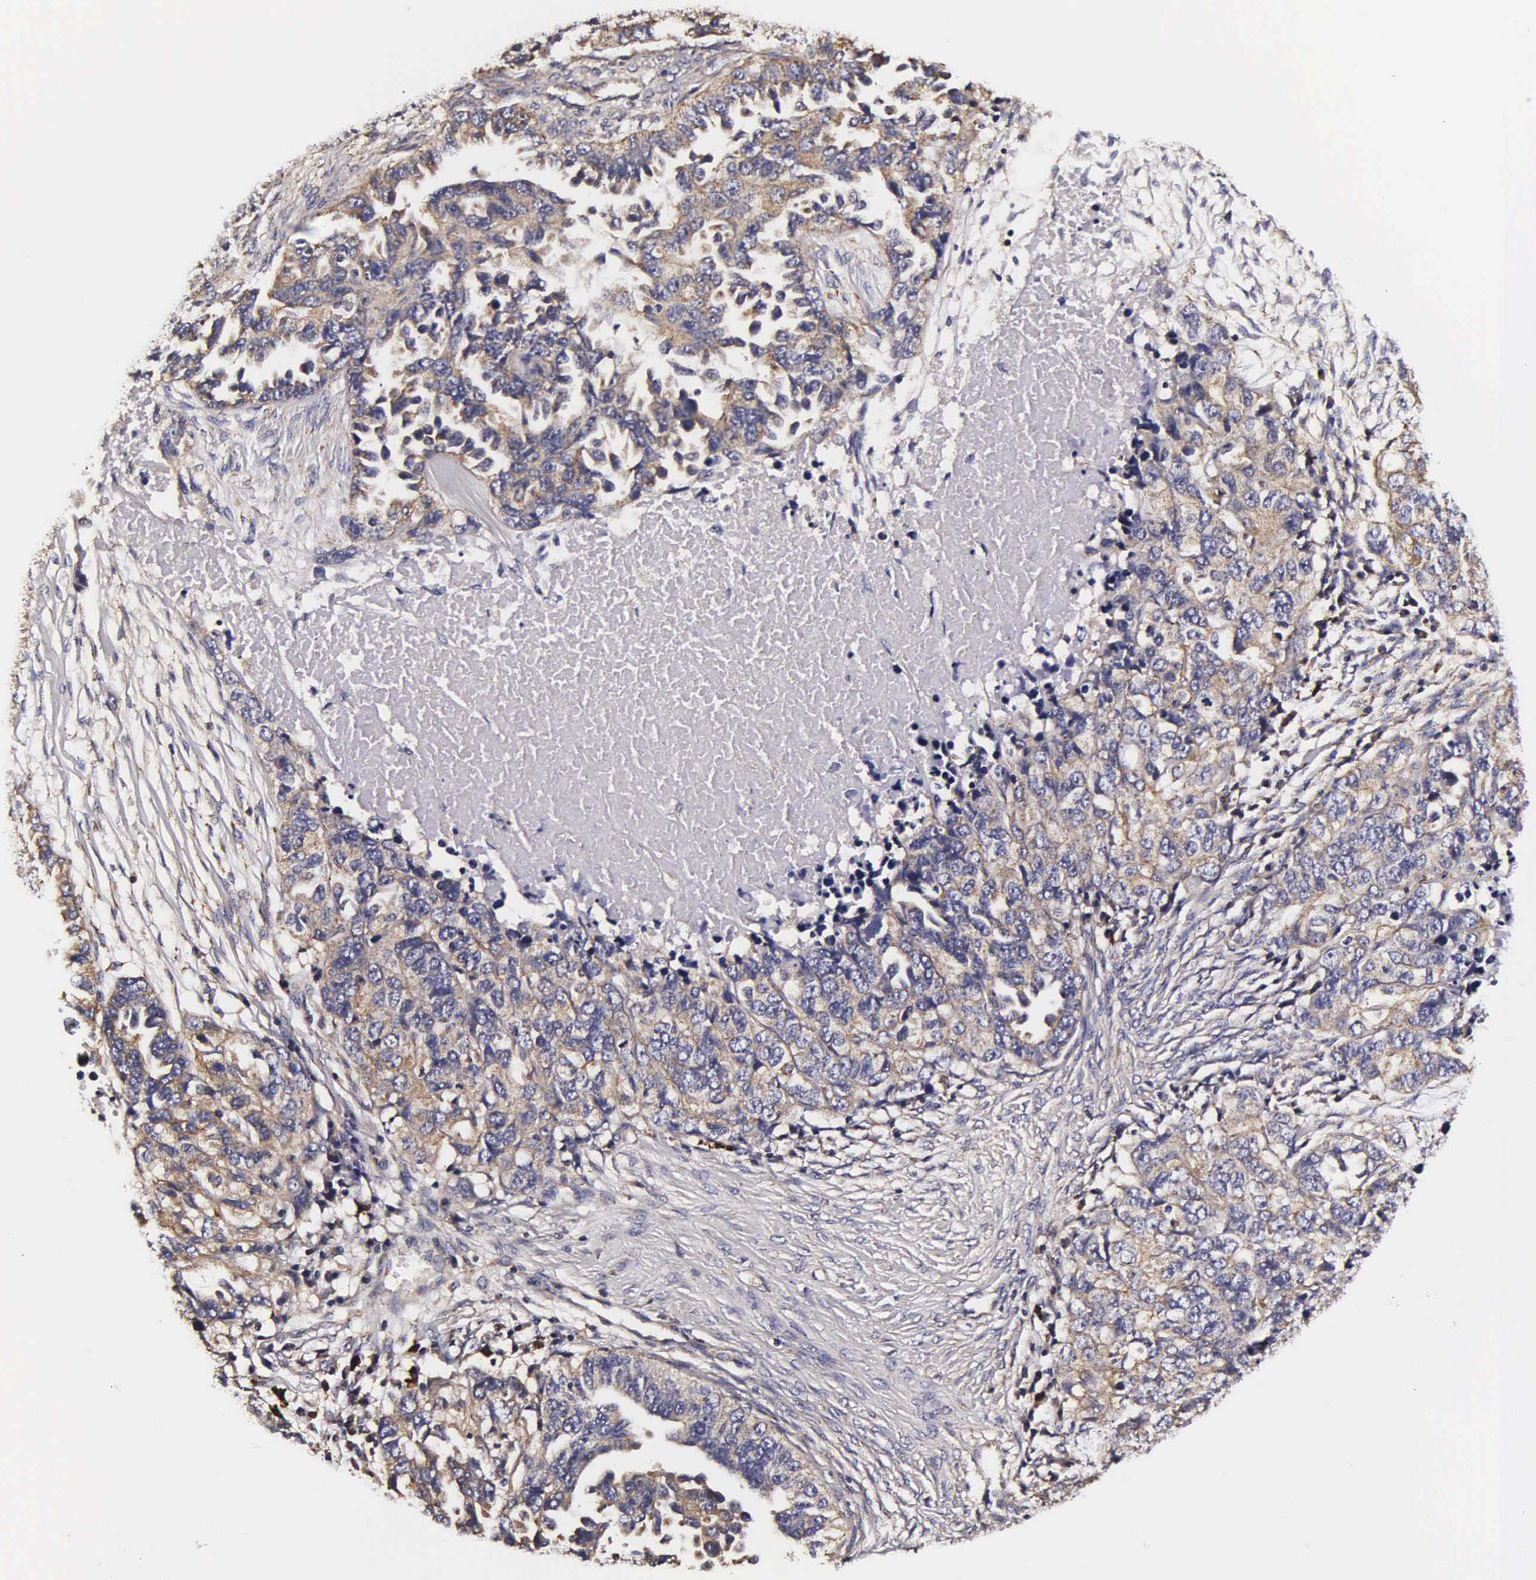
{"staining": {"intensity": "weak", "quantity": ">75%", "location": "cytoplasmic/membranous"}, "tissue": "ovarian cancer", "cell_type": "Tumor cells", "image_type": "cancer", "snomed": [{"axis": "morphology", "description": "Cystadenocarcinoma, serous, NOS"}, {"axis": "topography", "description": "Ovary"}], "caption": "About >75% of tumor cells in human ovarian cancer demonstrate weak cytoplasmic/membranous protein expression as visualized by brown immunohistochemical staining.", "gene": "PSMA3", "patient": {"sex": "female", "age": 82}}